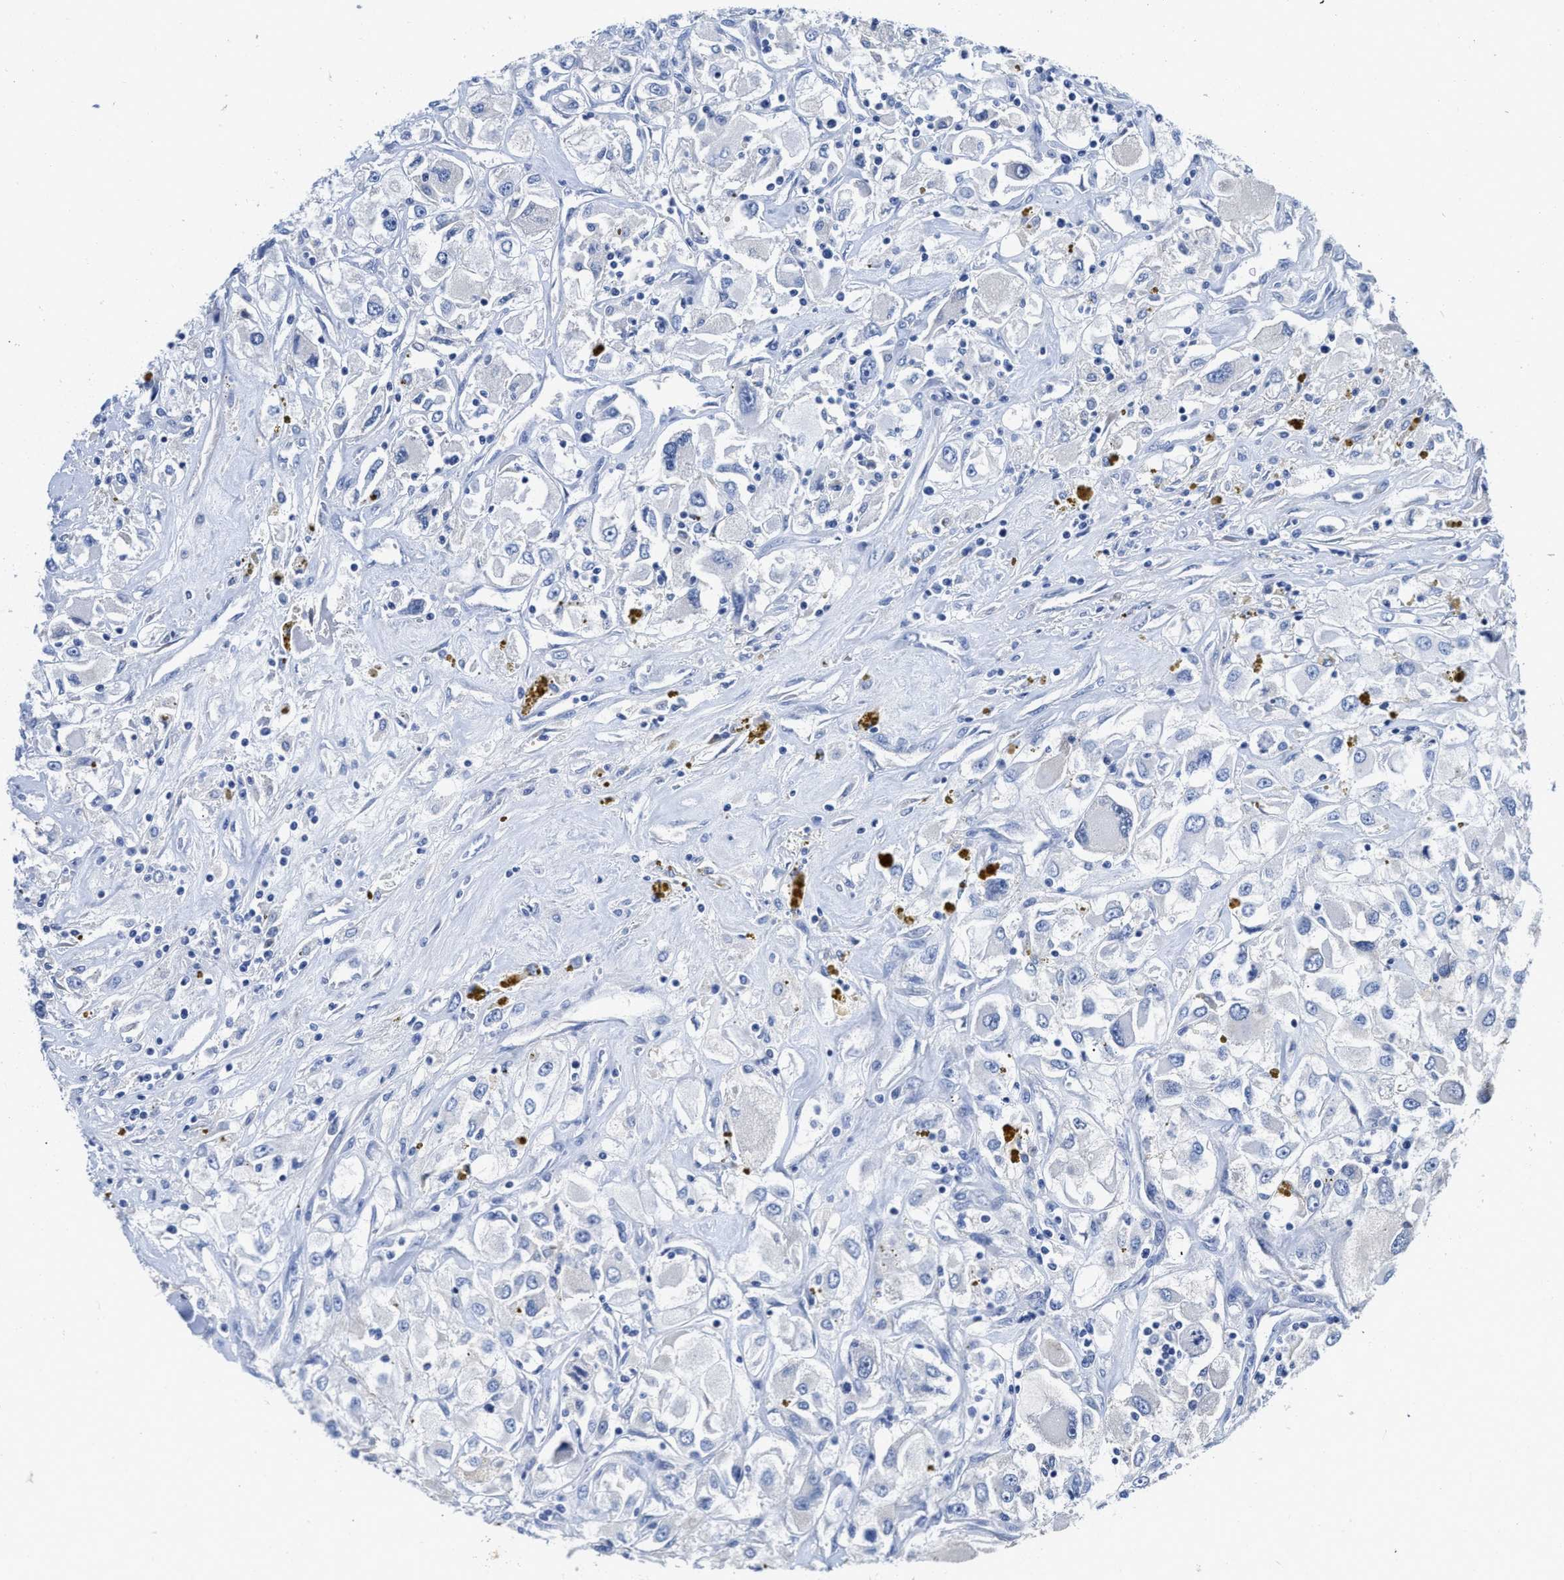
{"staining": {"intensity": "negative", "quantity": "none", "location": "none"}, "tissue": "renal cancer", "cell_type": "Tumor cells", "image_type": "cancer", "snomed": [{"axis": "morphology", "description": "Adenocarcinoma, NOS"}, {"axis": "topography", "description": "Kidney"}], "caption": "Renal cancer (adenocarcinoma) was stained to show a protein in brown. There is no significant positivity in tumor cells.", "gene": "FBLN2", "patient": {"sex": "female", "age": 52}}